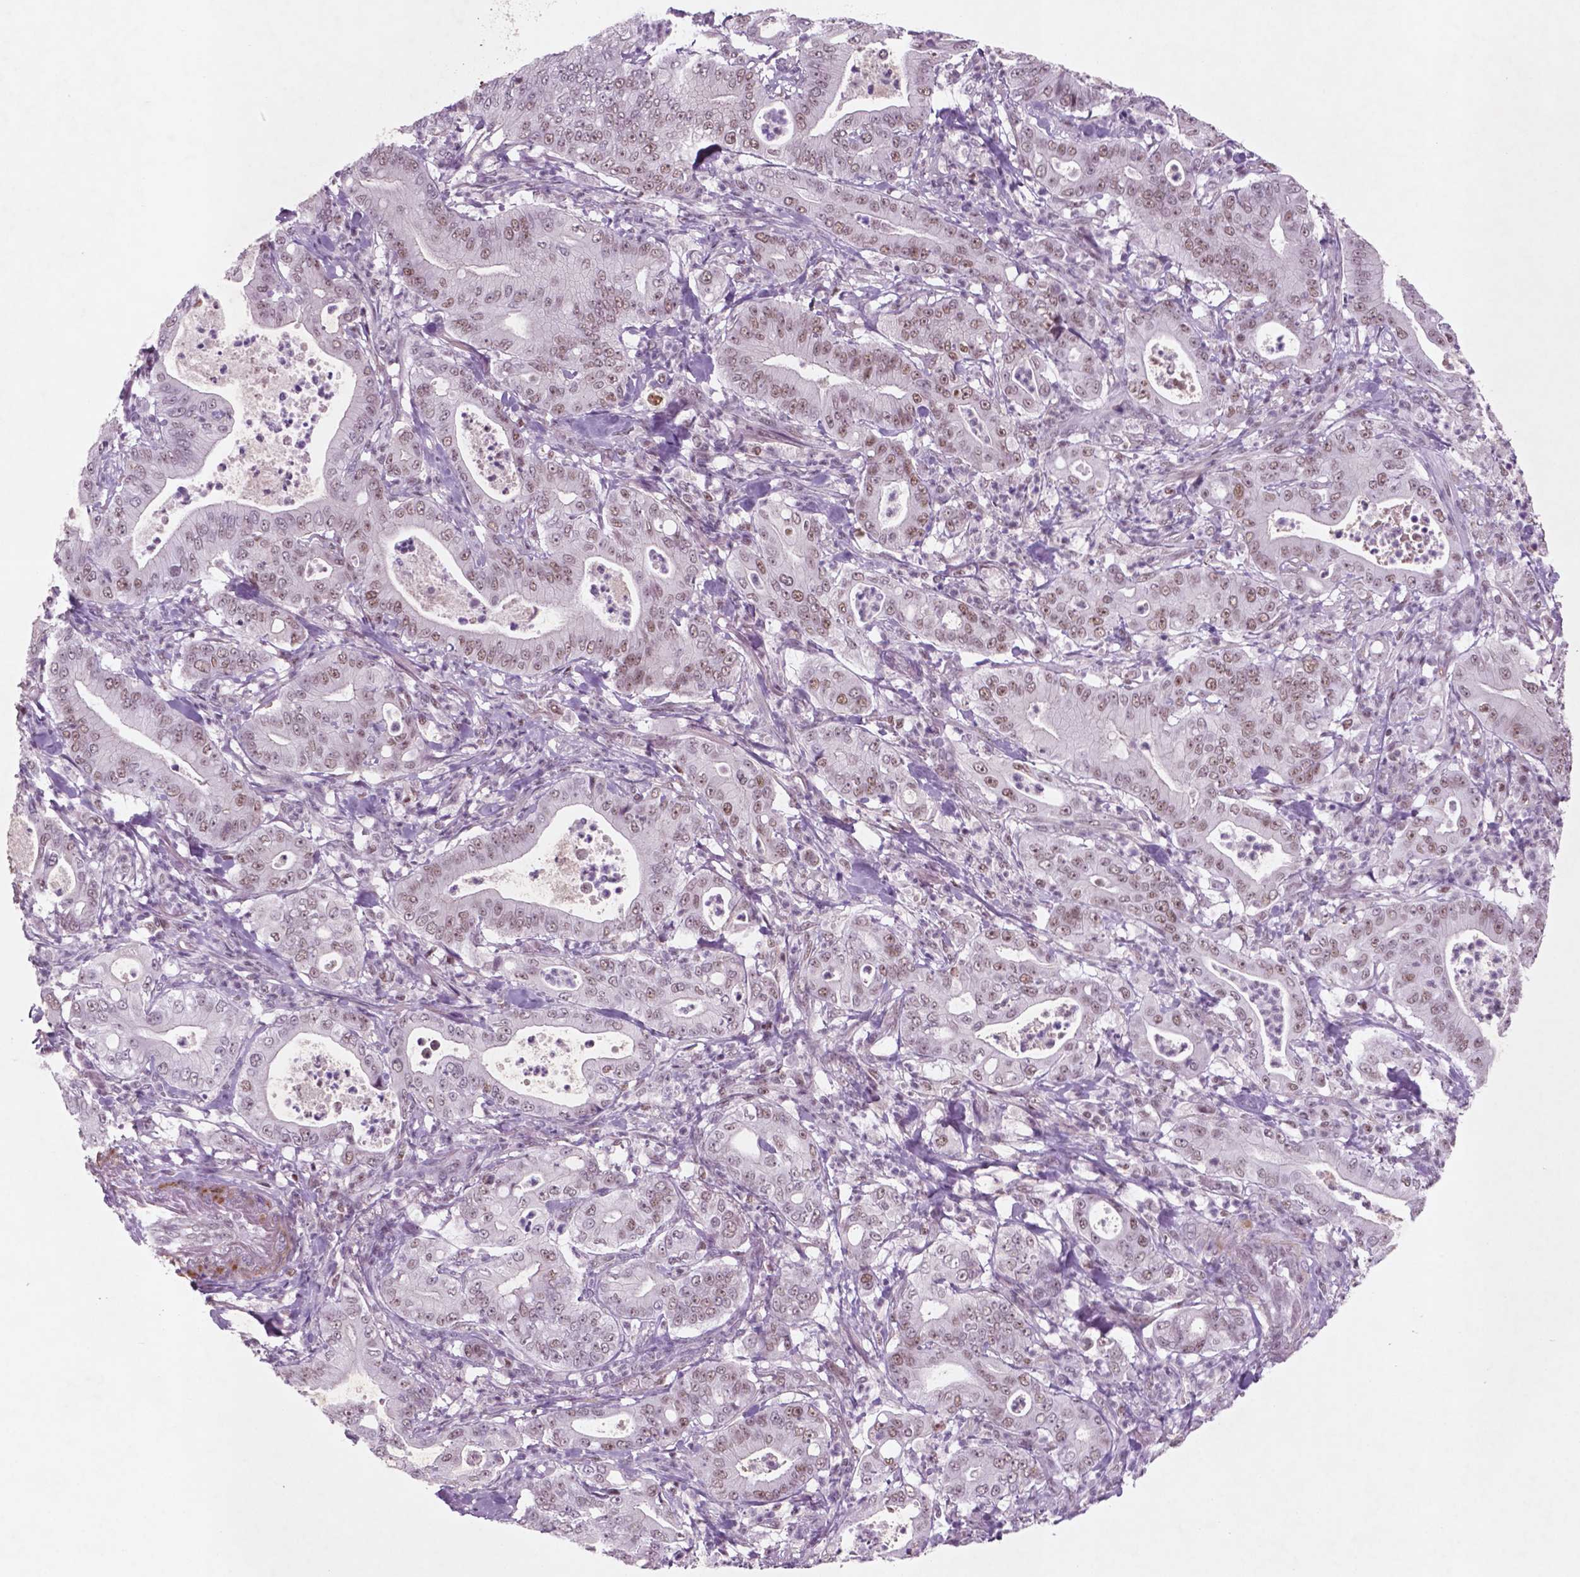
{"staining": {"intensity": "weak", "quantity": "25%-75%", "location": "nuclear"}, "tissue": "pancreatic cancer", "cell_type": "Tumor cells", "image_type": "cancer", "snomed": [{"axis": "morphology", "description": "Adenocarcinoma, NOS"}, {"axis": "topography", "description": "Pancreas"}], "caption": "Immunohistochemistry histopathology image of neoplastic tissue: human pancreatic cancer (adenocarcinoma) stained using immunohistochemistry displays low levels of weak protein expression localized specifically in the nuclear of tumor cells, appearing as a nuclear brown color.", "gene": "CTR9", "patient": {"sex": "male", "age": 71}}